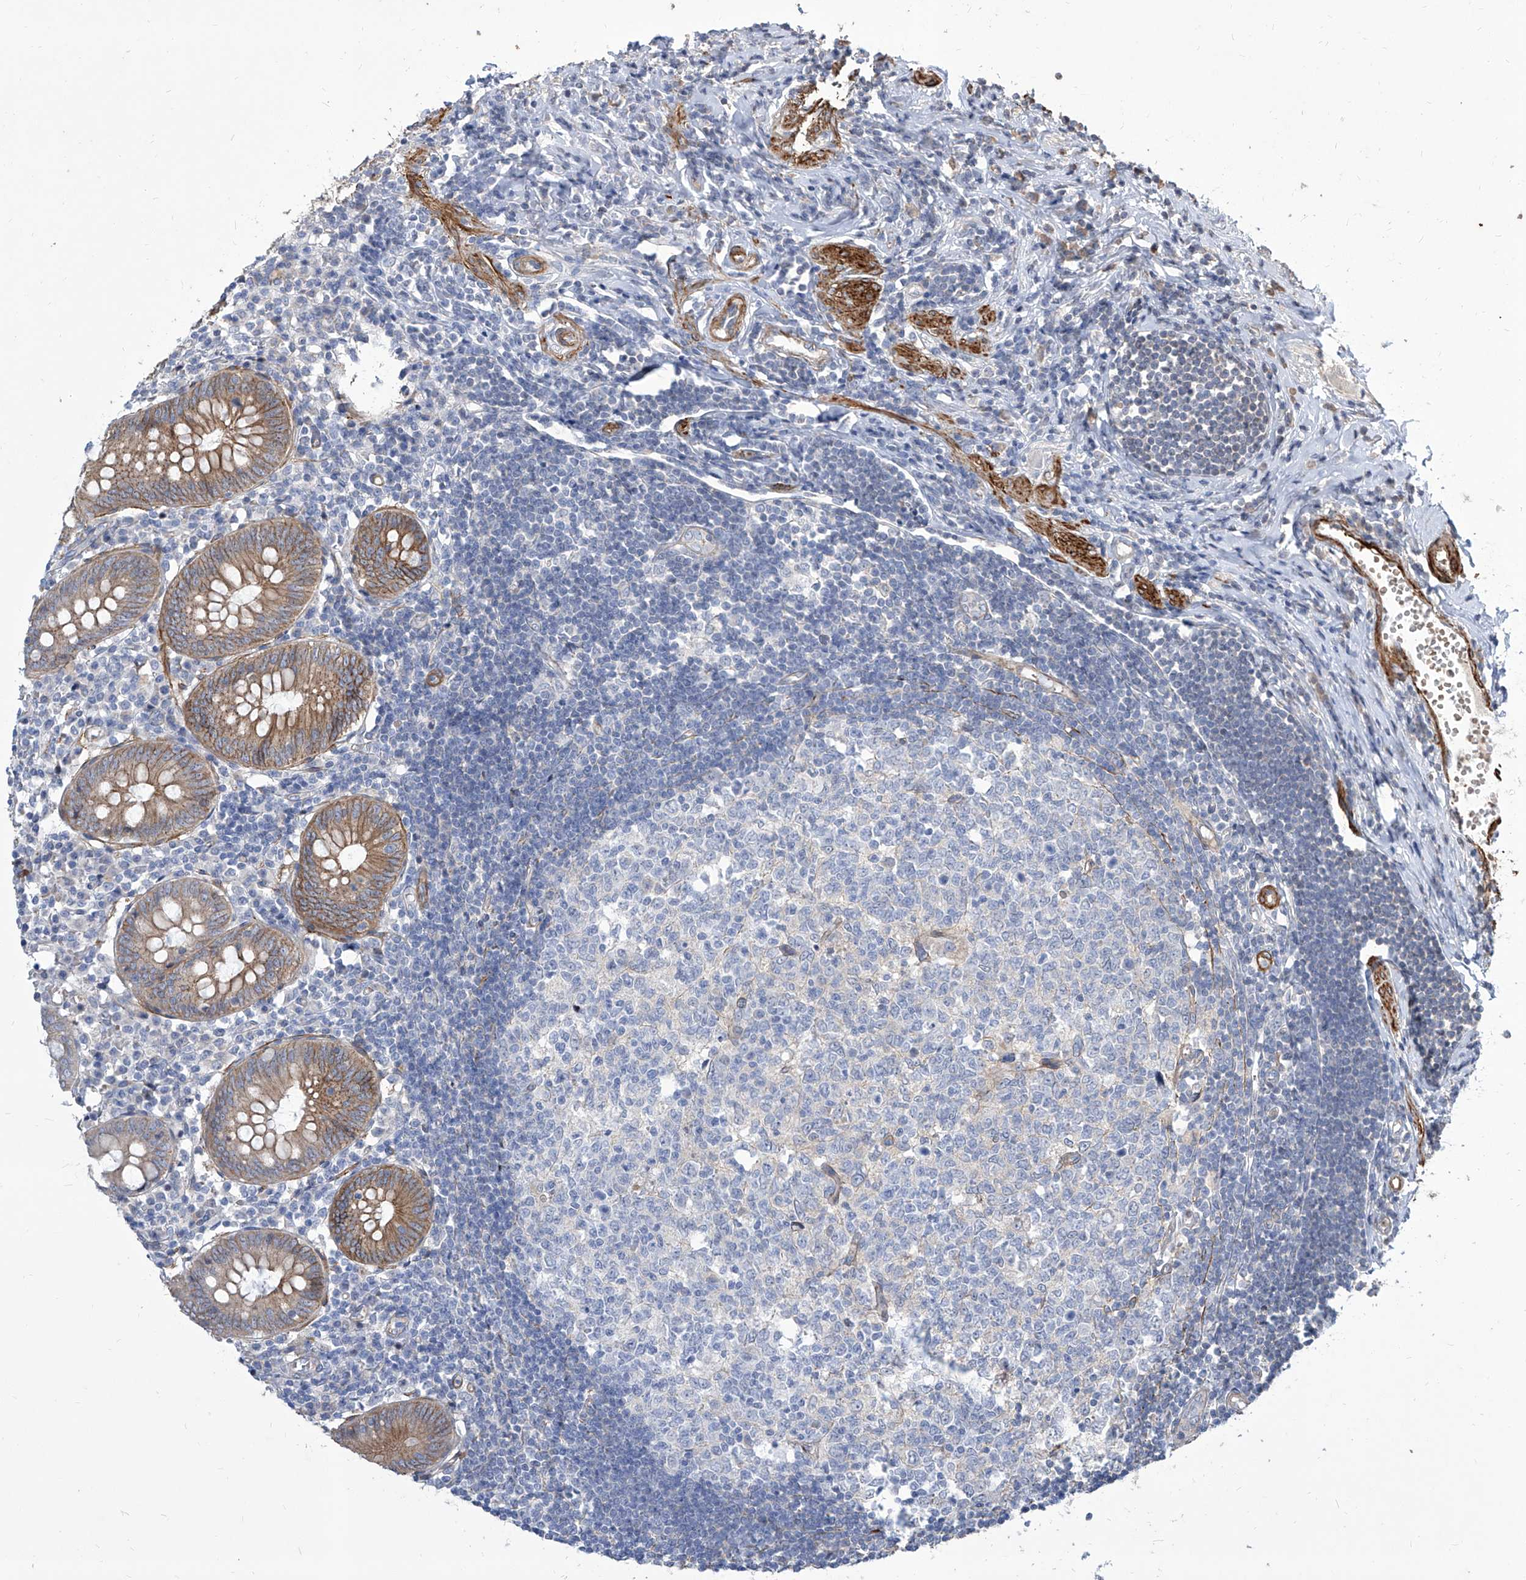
{"staining": {"intensity": "strong", "quantity": ">75%", "location": "cytoplasmic/membranous"}, "tissue": "appendix", "cell_type": "Glandular cells", "image_type": "normal", "snomed": [{"axis": "morphology", "description": "Normal tissue, NOS"}, {"axis": "topography", "description": "Appendix"}], "caption": "Appendix stained for a protein (brown) demonstrates strong cytoplasmic/membranous positive positivity in about >75% of glandular cells.", "gene": "FAM83B", "patient": {"sex": "female", "age": 54}}